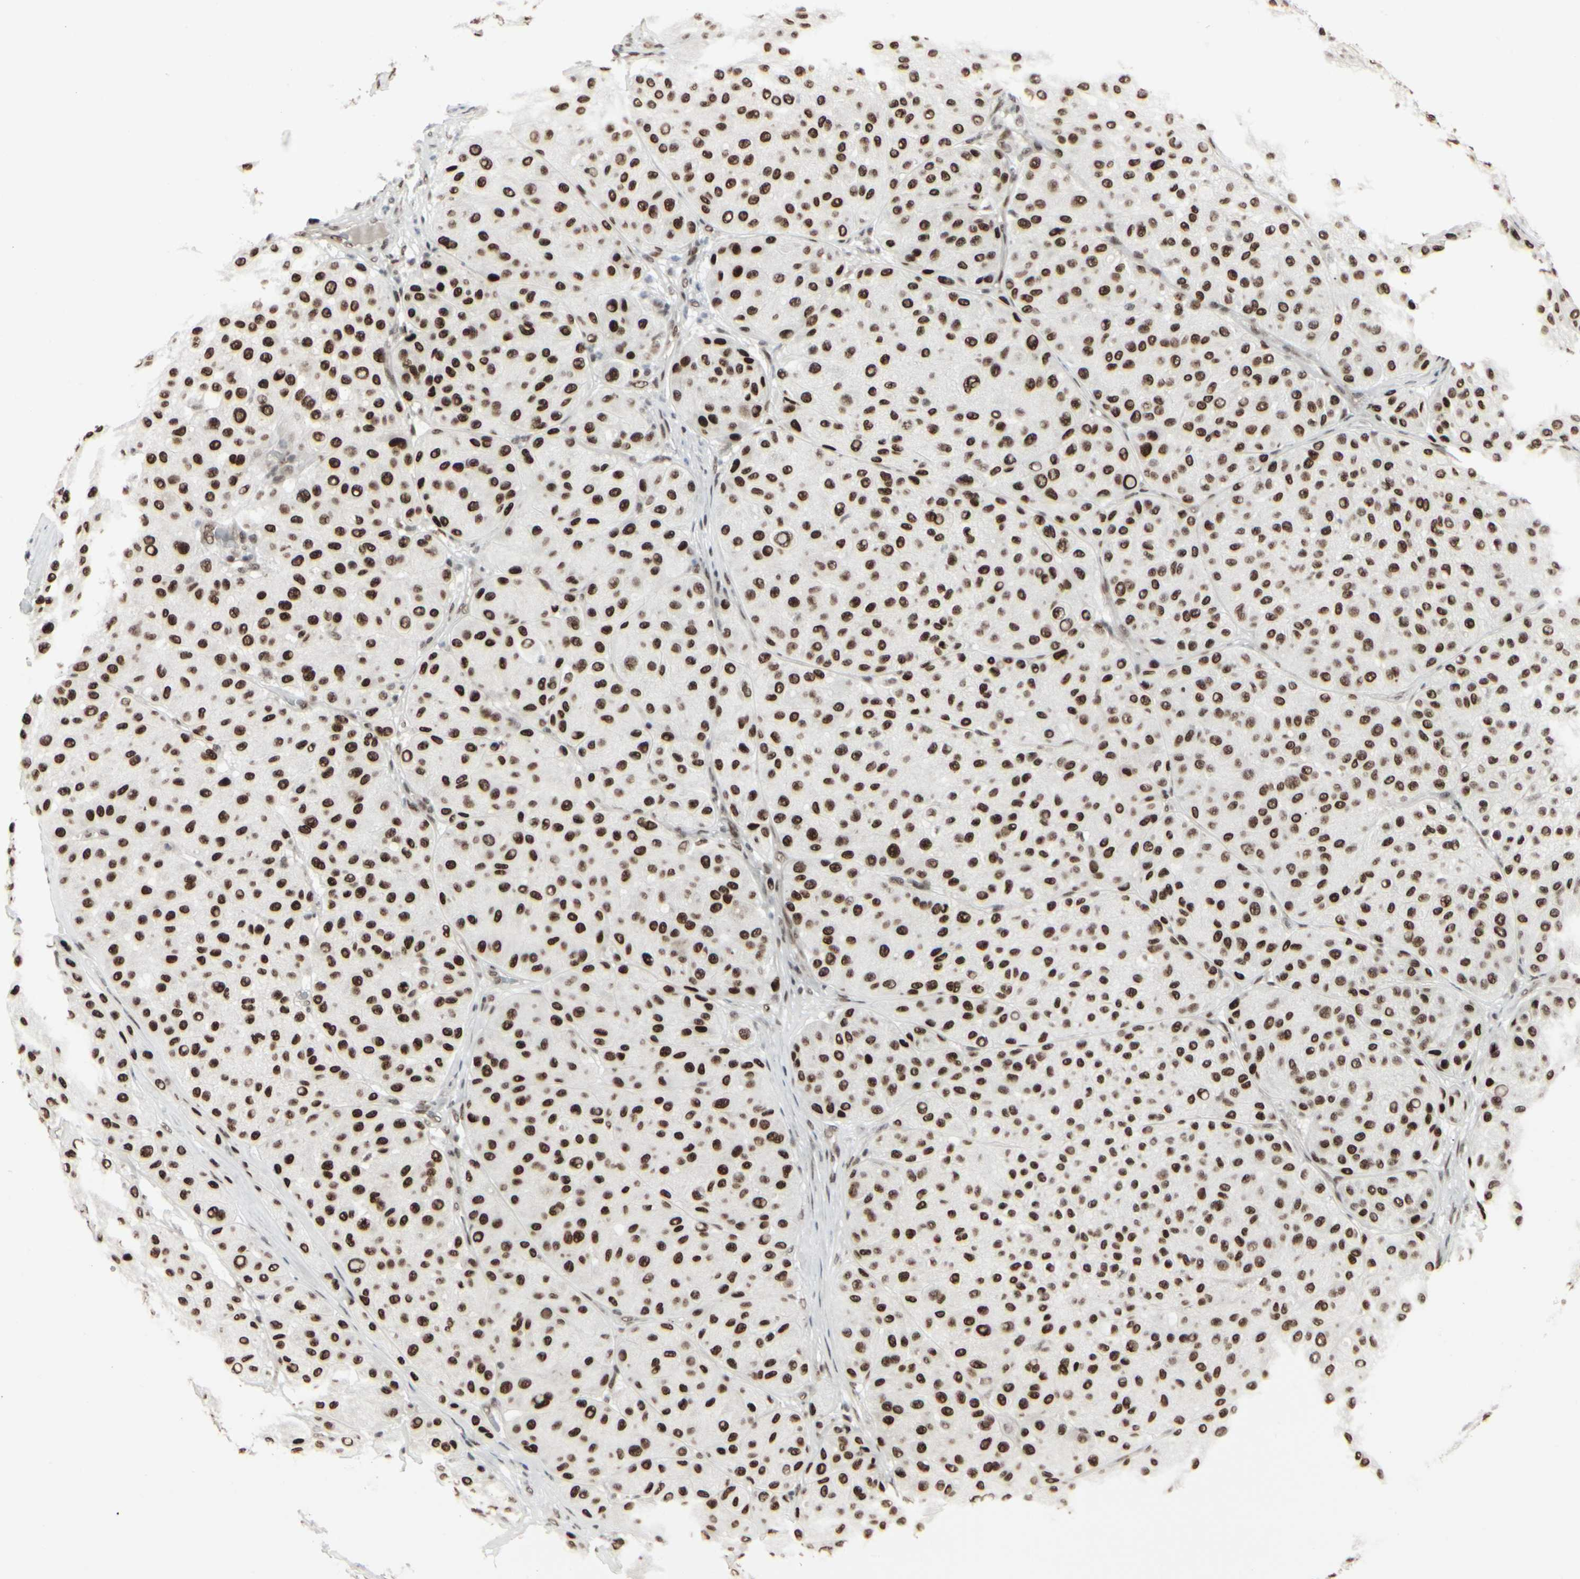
{"staining": {"intensity": "strong", "quantity": ">75%", "location": "nuclear"}, "tissue": "melanoma", "cell_type": "Tumor cells", "image_type": "cancer", "snomed": [{"axis": "morphology", "description": "Normal tissue, NOS"}, {"axis": "morphology", "description": "Malignant melanoma, Metastatic site"}, {"axis": "topography", "description": "Skin"}], "caption": "A brown stain shows strong nuclear positivity of a protein in human malignant melanoma (metastatic site) tumor cells. Nuclei are stained in blue.", "gene": "HMG20A", "patient": {"sex": "male", "age": 41}}